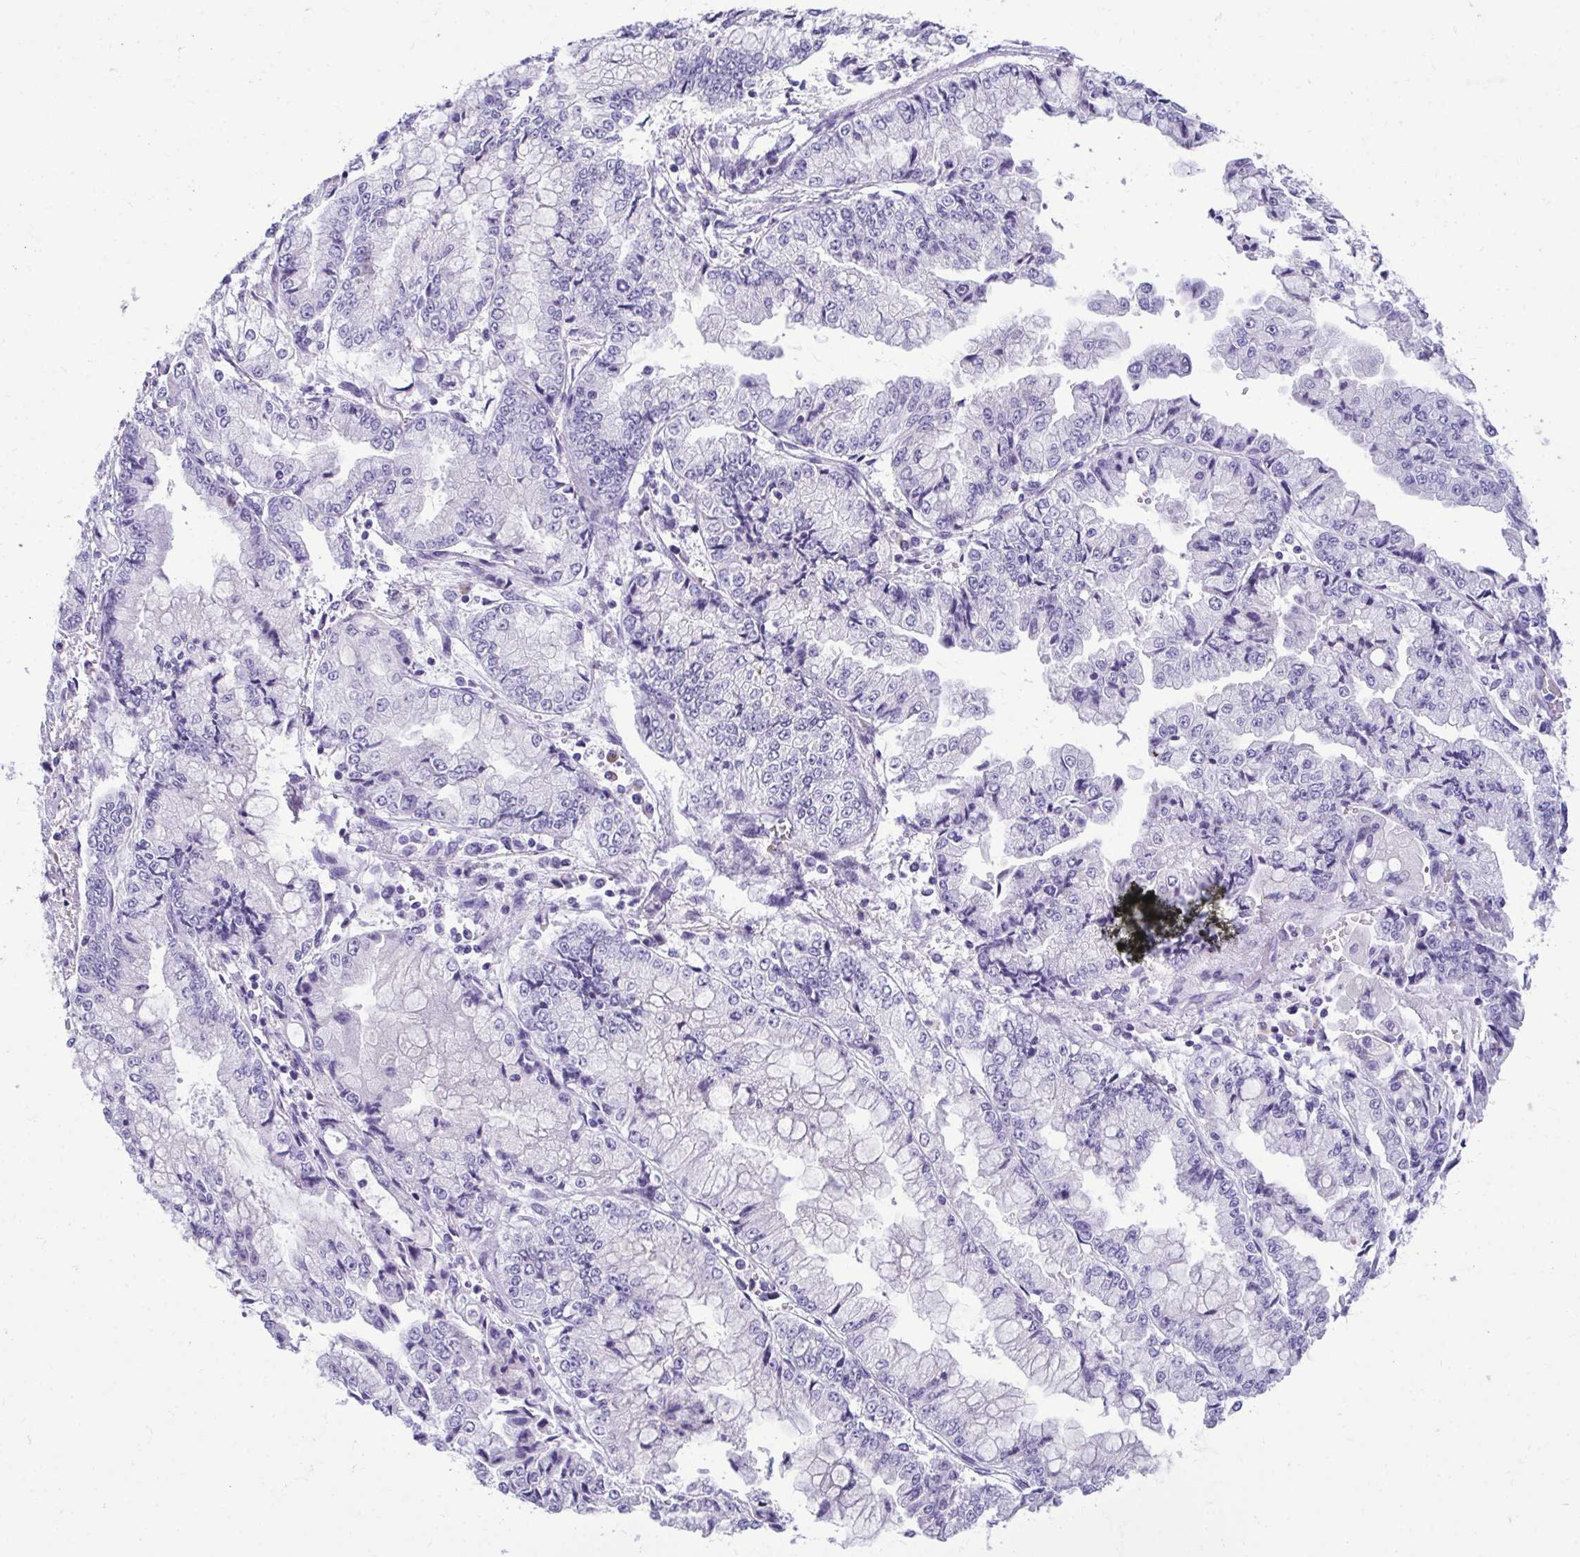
{"staining": {"intensity": "negative", "quantity": "none", "location": "none"}, "tissue": "stomach cancer", "cell_type": "Tumor cells", "image_type": "cancer", "snomed": [{"axis": "morphology", "description": "Adenocarcinoma, NOS"}, {"axis": "topography", "description": "Stomach, upper"}], "caption": "The IHC histopathology image has no significant staining in tumor cells of stomach cancer tissue. (Stains: DAB (3,3'-diaminobenzidine) IHC with hematoxylin counter stain, Microscopy: brightfield microscopy at high magnification).", "gene": "SERPINI1", "patient": {"sex": "female", "age": 74}}